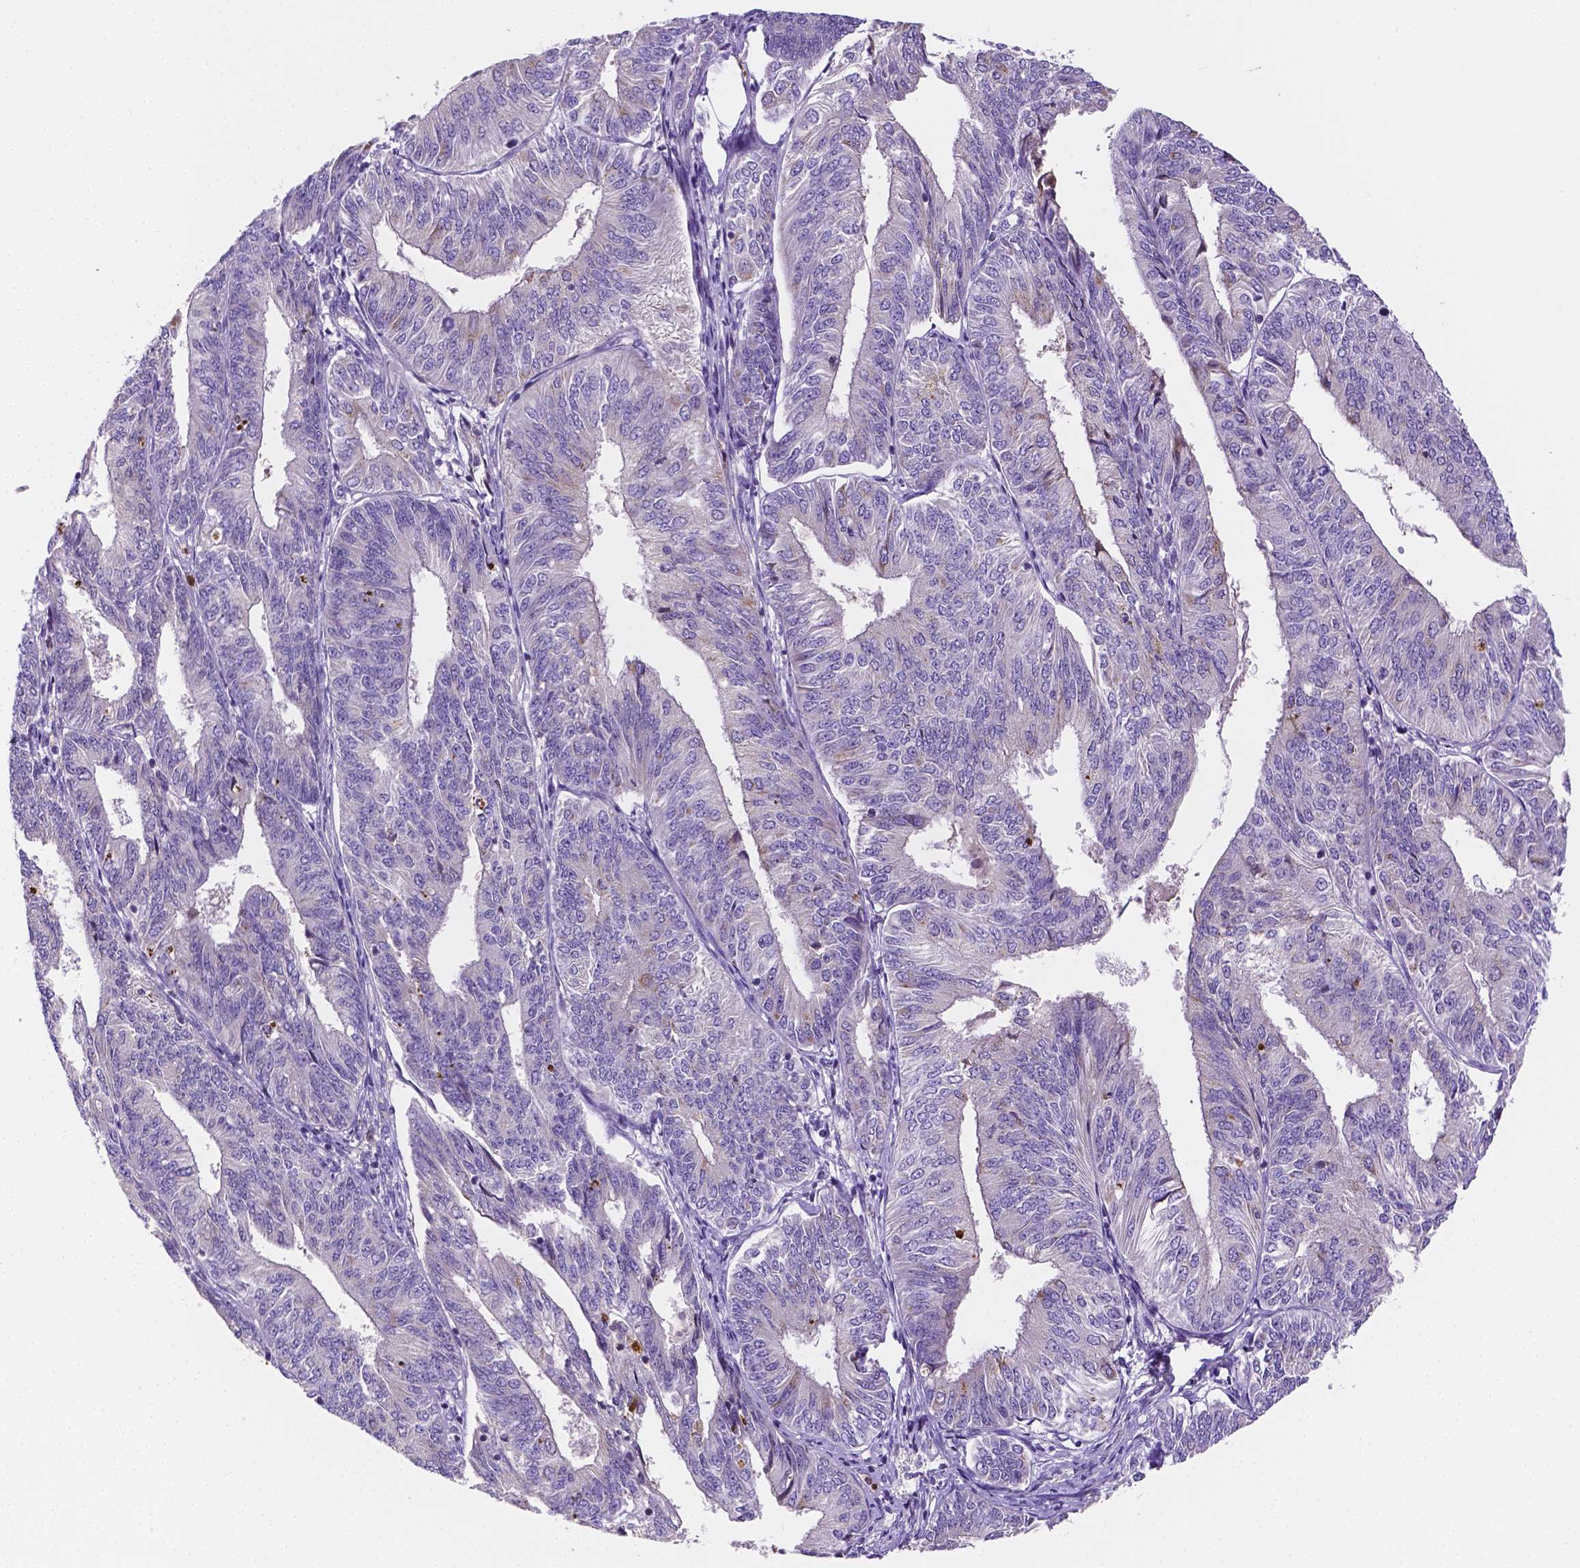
{"staining": {"intensity": "negative", "quantity": "none", "location": "none"}, "tissue": "endometrial cancer", "cell_type": "Tumor cells", "image_type": "cancer", "snomed": [{"axis": "morphology", "description": "Adenocarcinoma, NOS"}, {"axis": "topography", "description": "Endometrium"}], "caption": "Immunohistochemical staining of adenocarcinoma (endometrial) demonstrates no significant positivity in tumor cells.", "gene": "ZNRD2", "patient": {"sex": "female", "age": 58}}